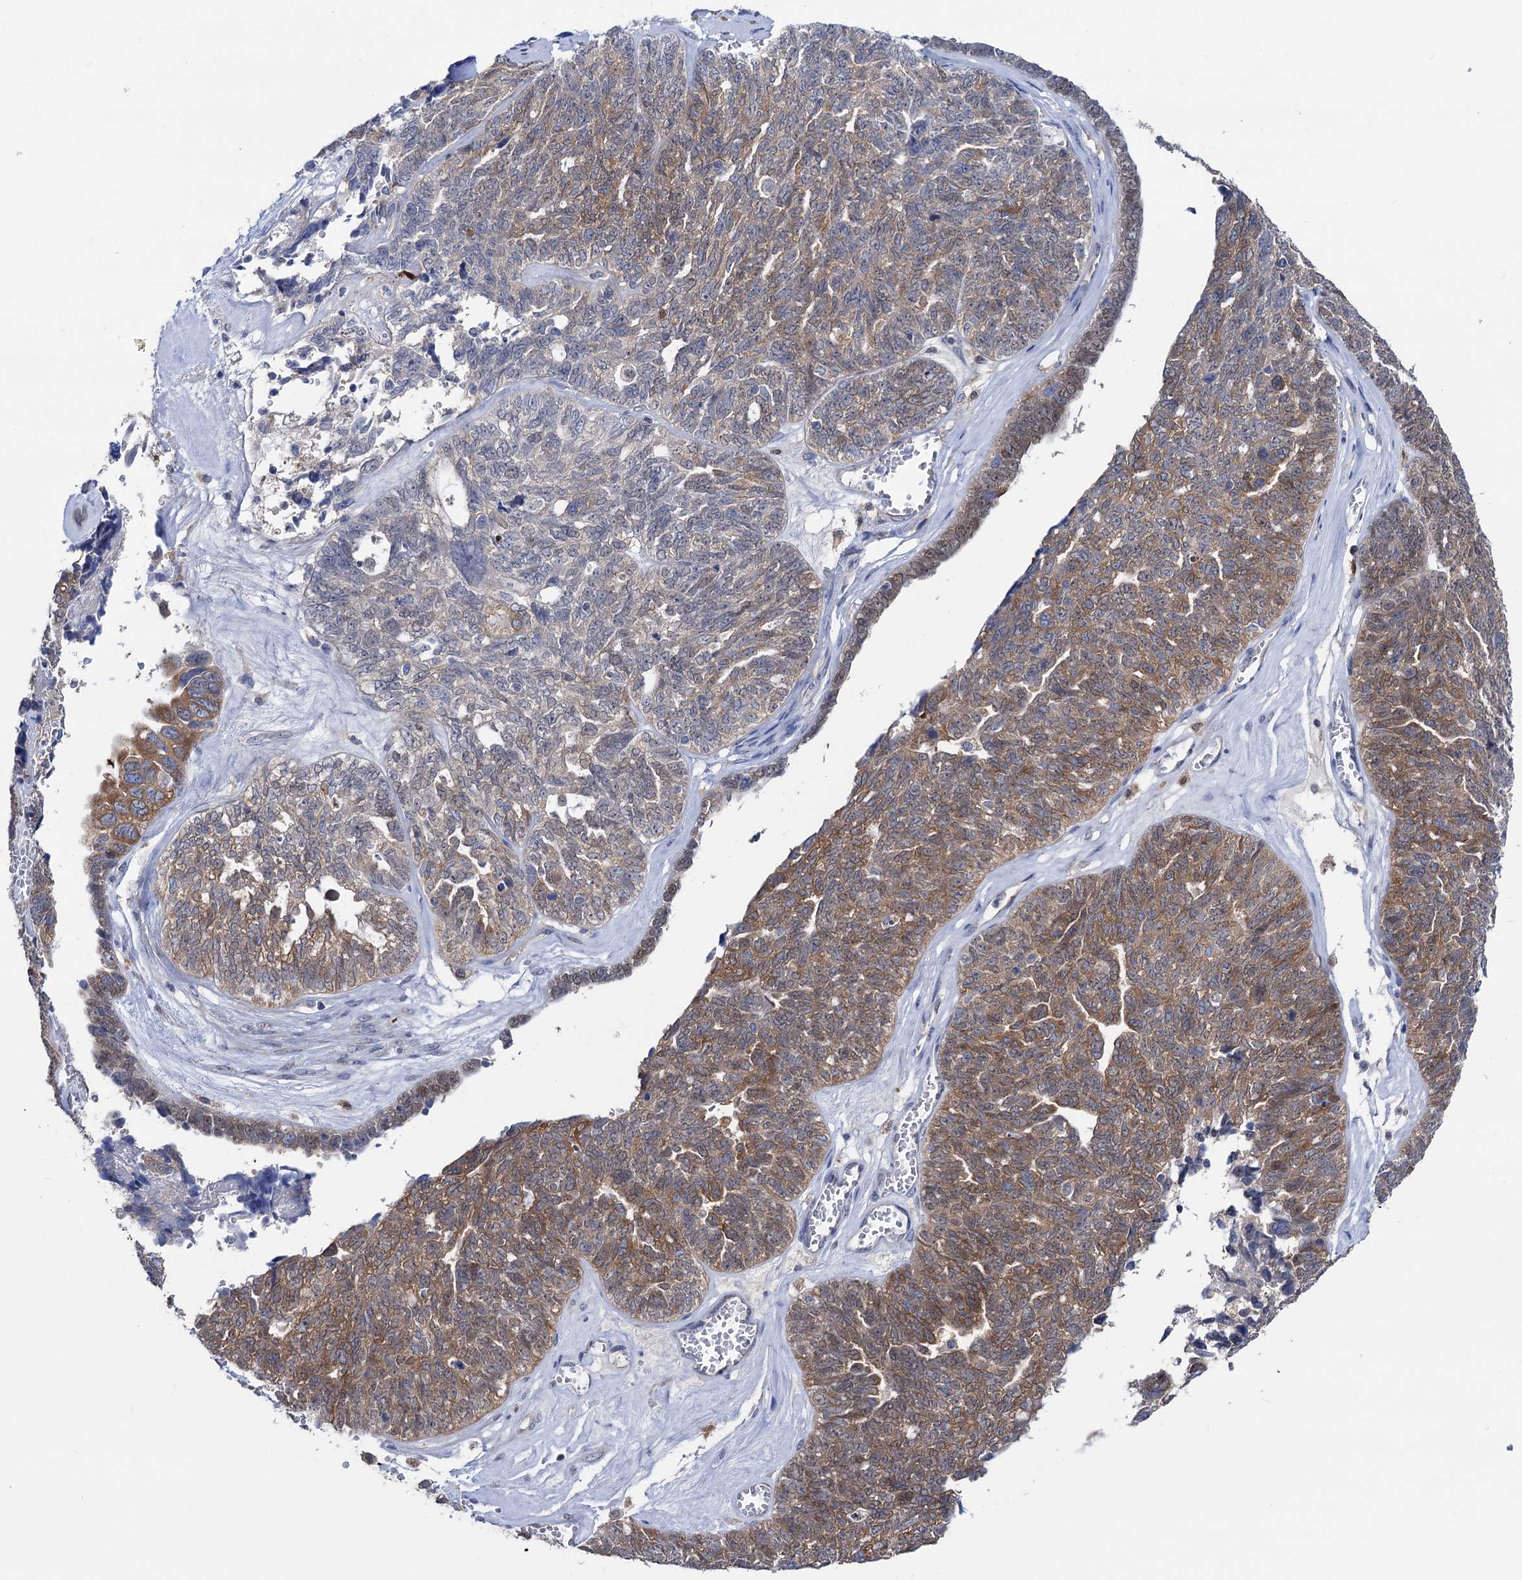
{"staining": {"intensity": "moderate", "quantity": ">75%", "location": "cytoplasmic/membranous"}, "tissue": "ovarian cancer", "cell_type": "Tumor cells", "image_type": "cancer", "snomed": [{"axis": "morphology", "description": "Cystadenocarcinoma, serous, NOS"}, {"axis": "topography", "description": "Ovary"}], "caption": "Protein expression analysis of human ovarian serous cystadenocarcinoma reveals moderate cytoplasmic/membranous expression in about >75% of tumor cells.", "gene": "ZNRD2", "patient": {"sex": "female", "age": 79}}